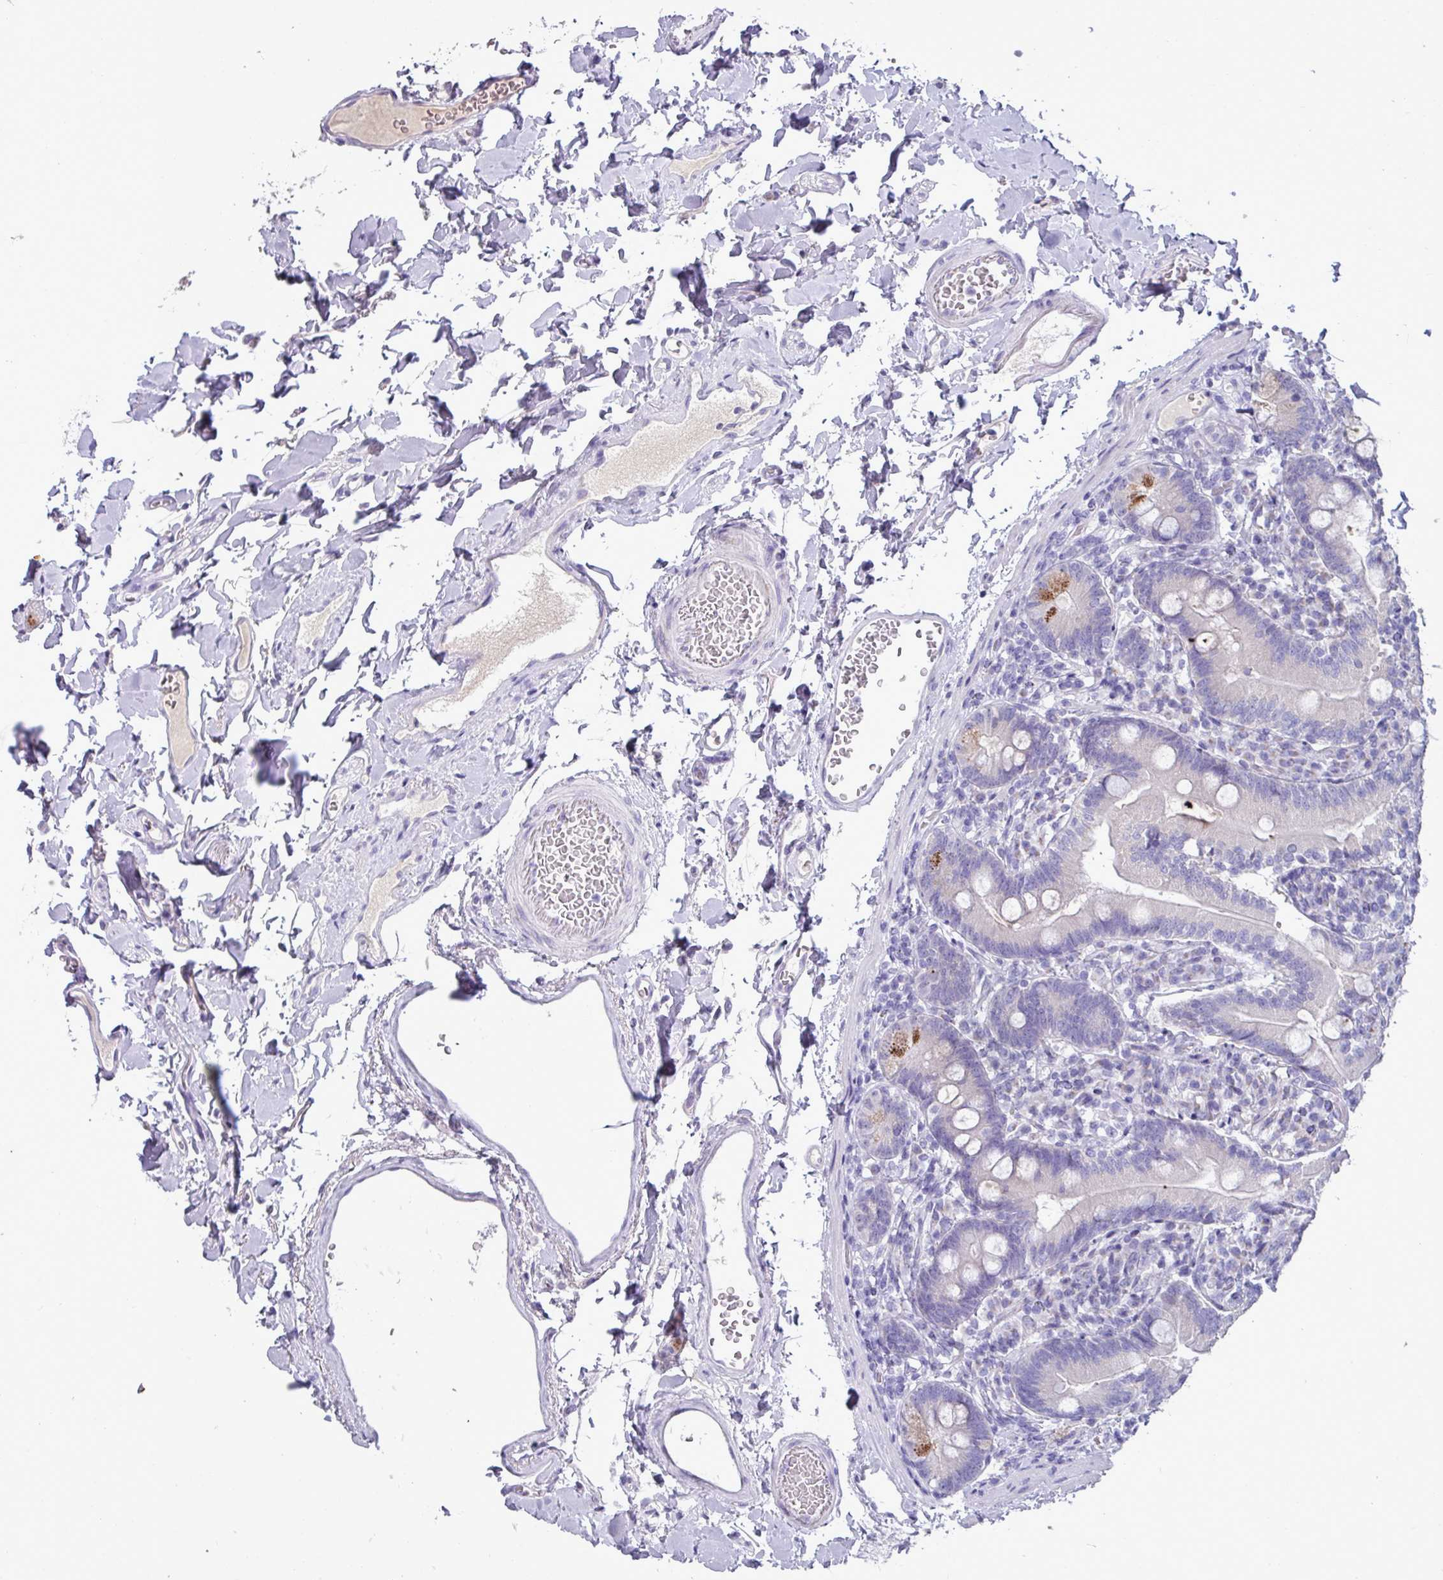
{"staining": {"intensity": "moderate", "quantity": "<25%", "location": "cytoplasmic/membranous"}, "tissue": "duodenum", "cell_type": "Glandular cells", "image_type": "normal", "snomed": [{"axis": "morphology", "description": "Normal tissue, NOS"}, {"axis": "topography", "description": "Duodenum"}], "caption": "Immunohistochemistry image of benign duodenum: duodenum stained using IHC displays low levels of moderate protein expression localized specifically in the cytoplasmic/membranous of glandular cells, appearing as a cytoplasmic/membranous brown color.", "gene": "STIMATE", "patient": {"sex": "female", "age": 67}}